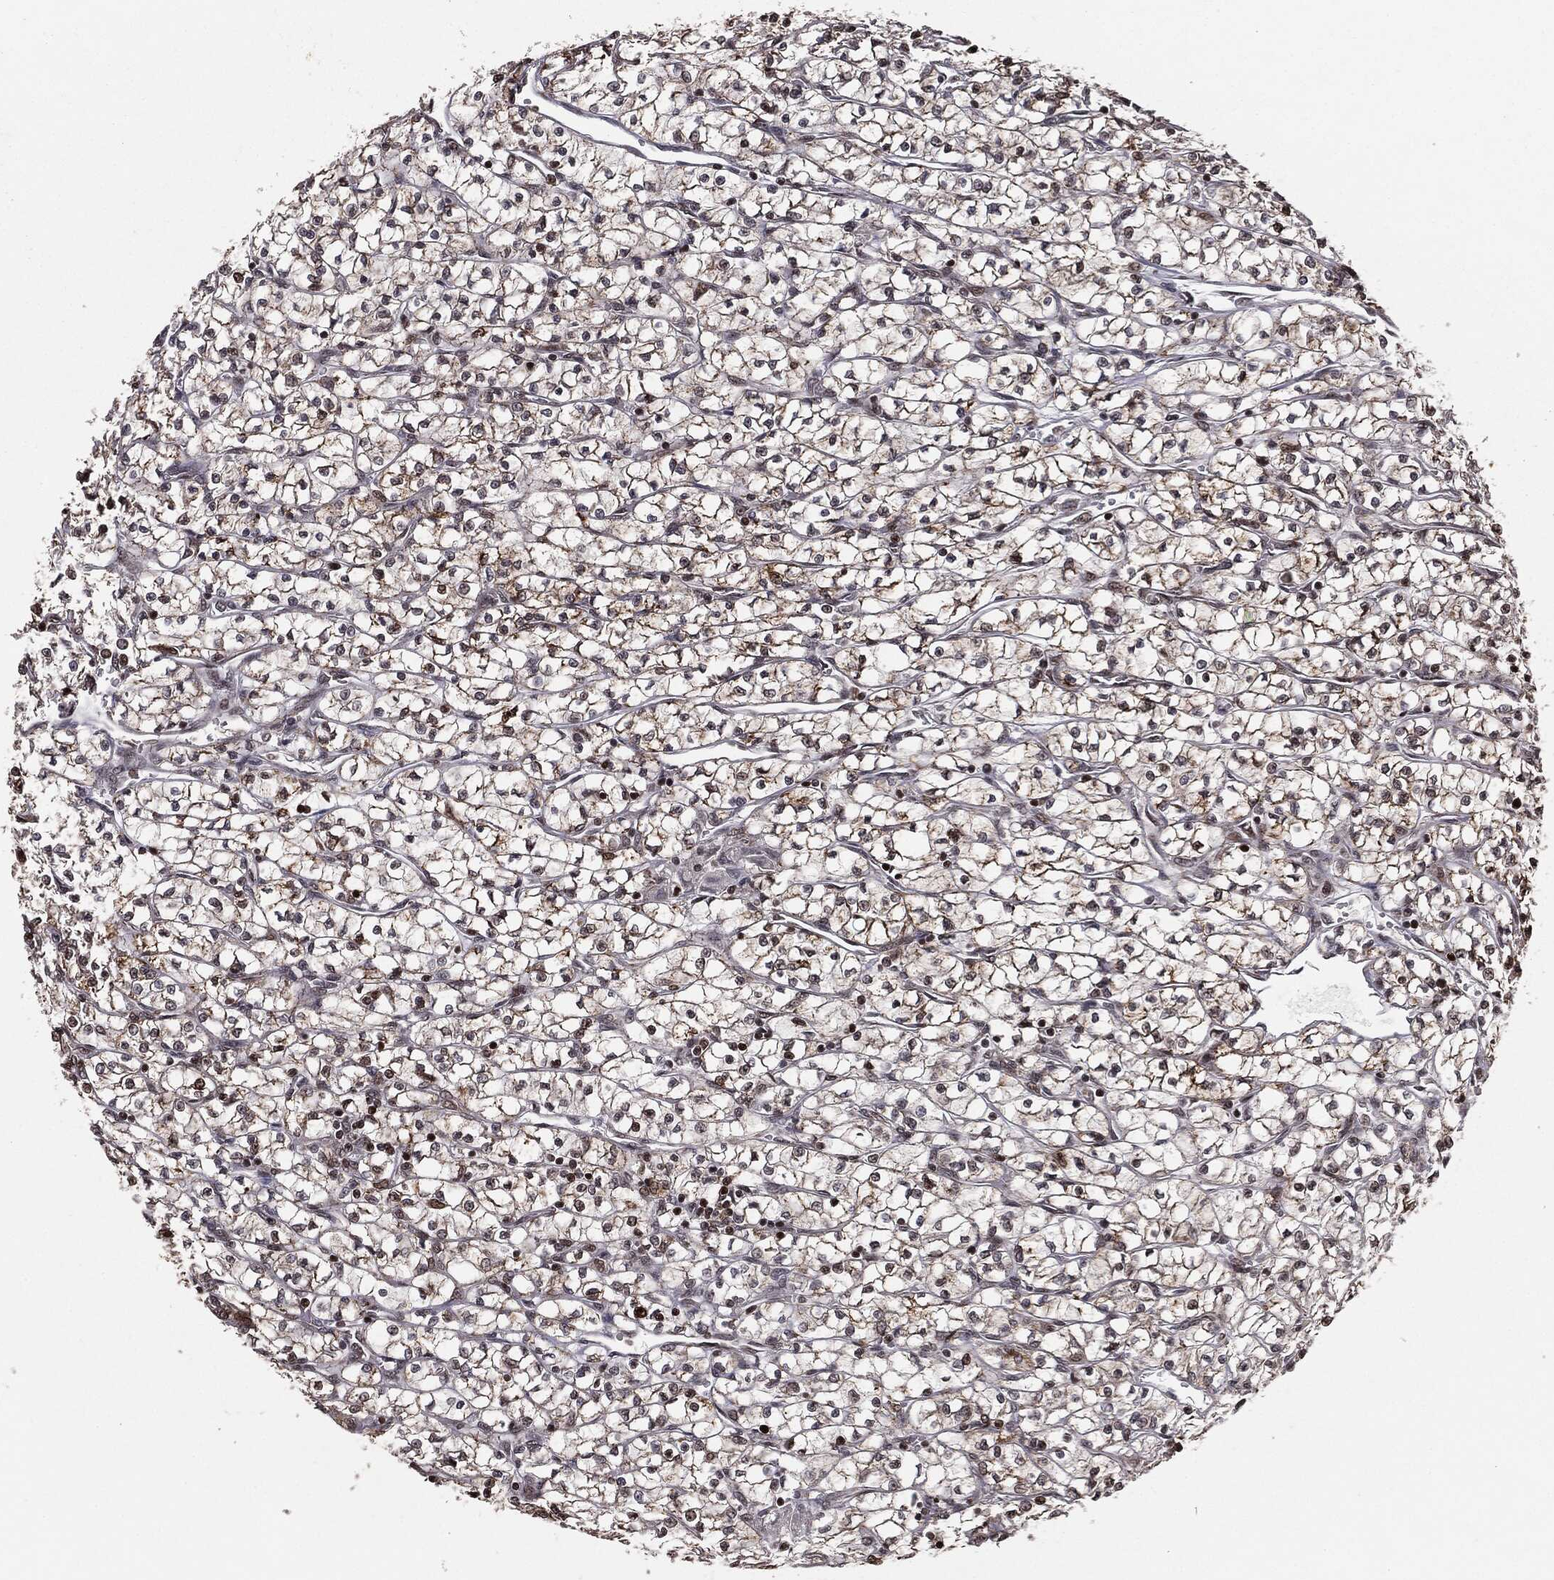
{"staining": {"intensity": "moderate", "quantity": "25%-75%", "location": "cytoplasmic/membranous"}, "tissue": "renal cancer", "cell_type": "Tumor cells", "image_type": "cancer", "snomed": [{"axis": "morphology", "description": "Adenocarcinoma, NOS"}, {"axis": "topography", "description": "Kidney"}], "caption": "Renal cancer was stained to show a protein in brown. There is medium levels of moderate cytoplasmic/membranous positivity in about 25%-75% of tumor cells. (DAB IHC, brown staining for protein, blue staining for nuclei).", "gene": "CHCHD2", "patient": {"sex": "female", "age": 64}}